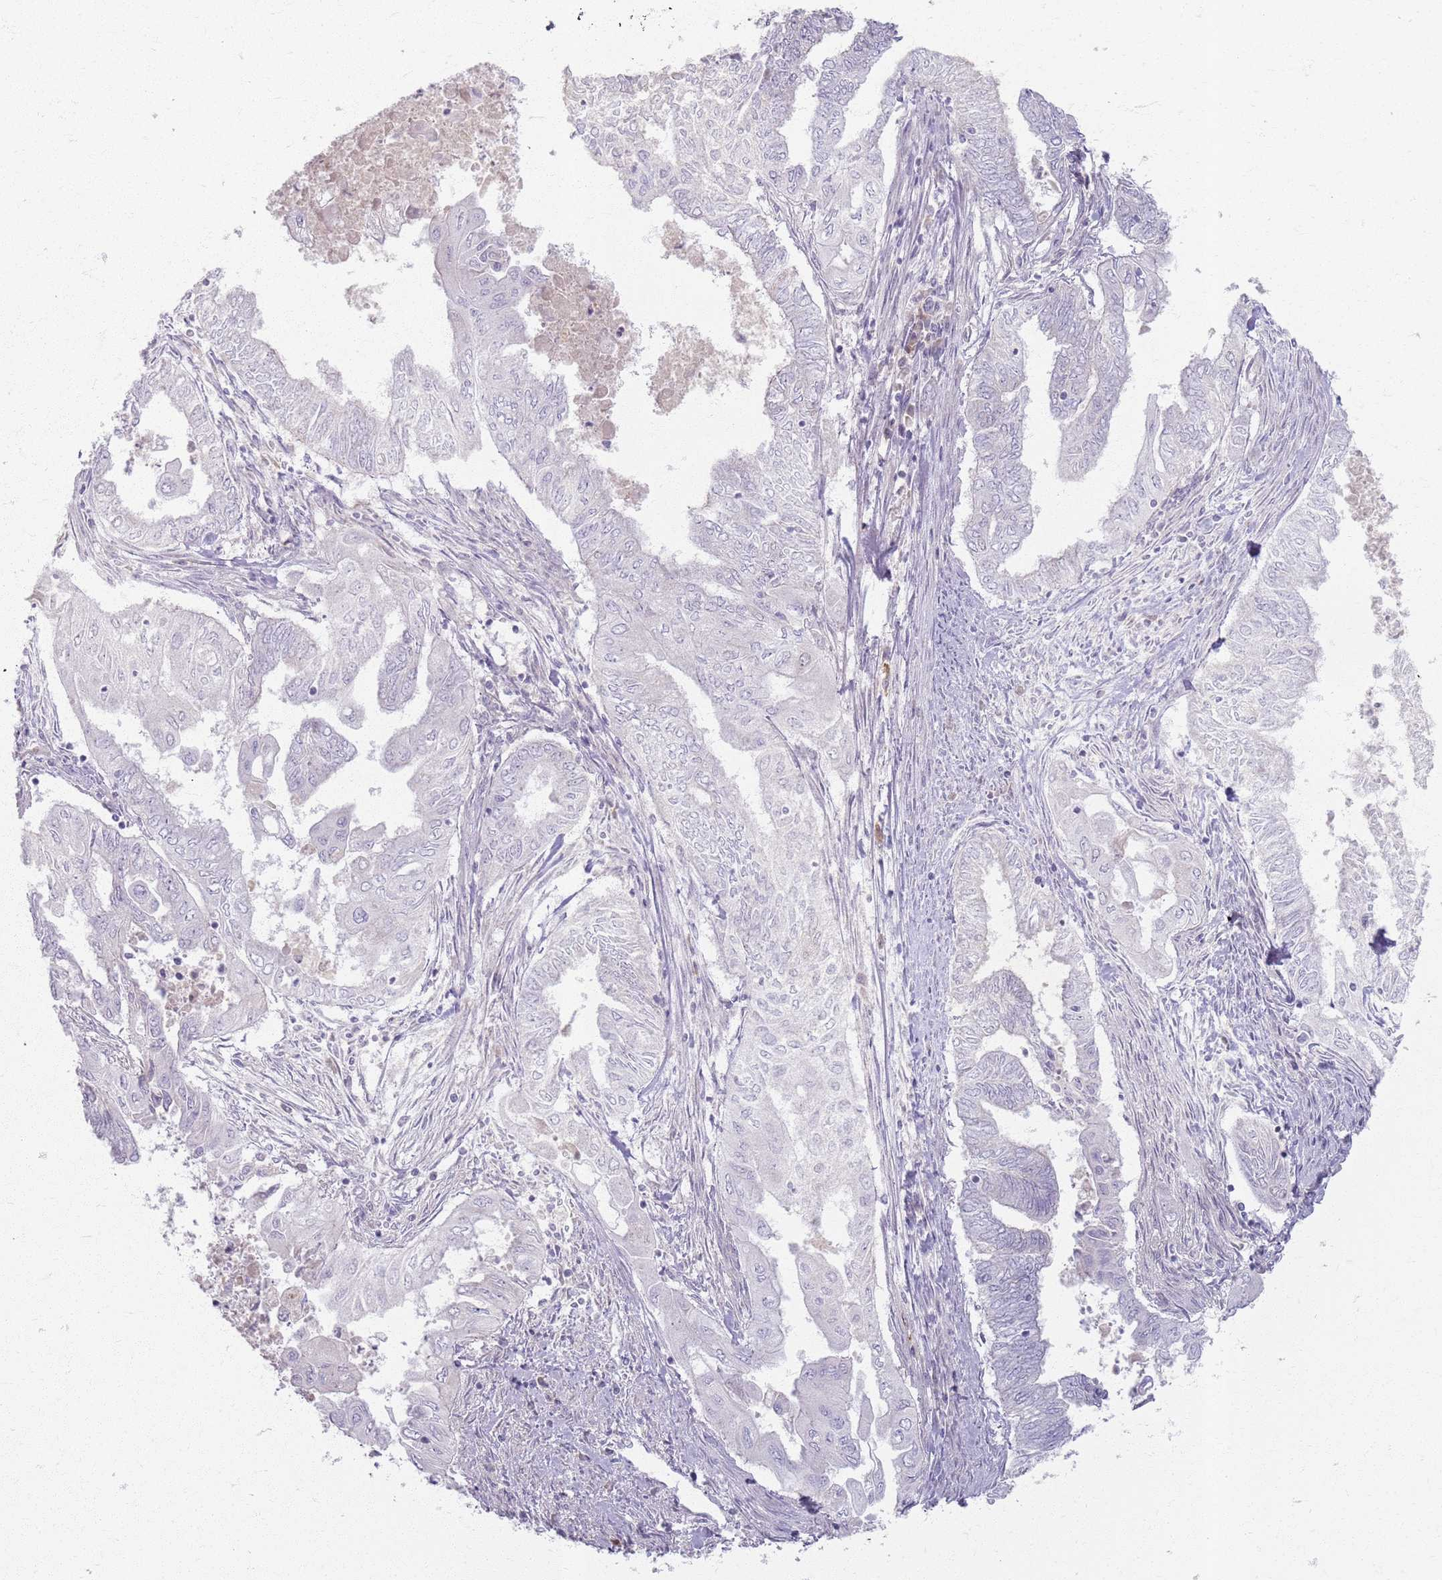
{"staining": {"intensity": "negative", "quantity": "none", "location": "none"}, "tissue": "endometrial cancer", "cell_type": "Tumor cells", "image_type": "cancer", "snomed": [{"axis": "morphology", "description": "Adenocarcinoma, NOS"}, {"axis": "topography", "description": "Uterus"}, {"axis": "topography", "description": "Endometrium"}], "caption": "The micrograph reveals no staining of tumor cells in adenocarcinoma (endometrial).", "gene": "CRIPT", "patient": {"sex": "female", "age": 70}}